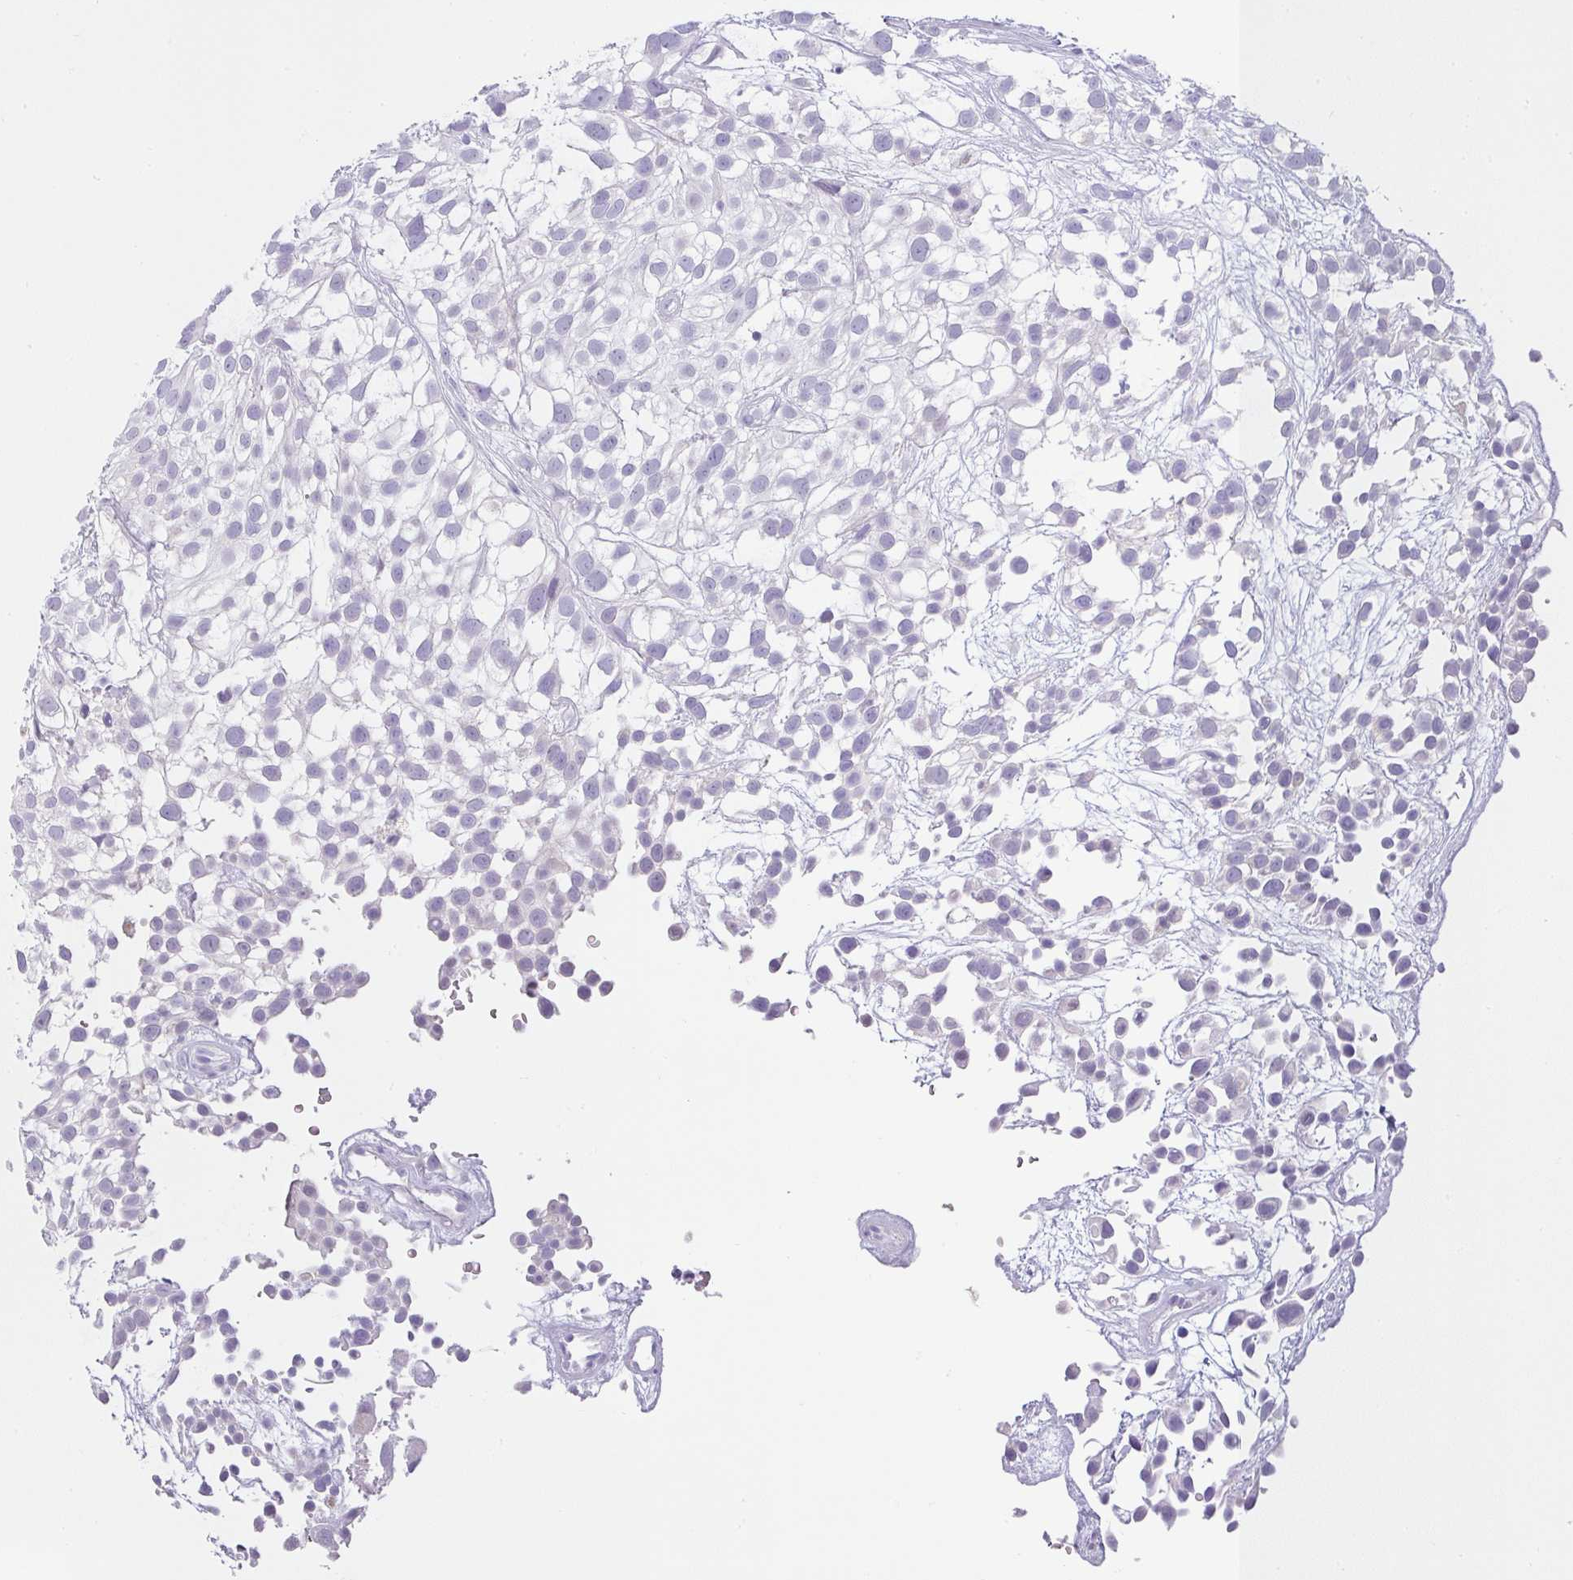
{"staining": {"intensity": "negative", "quantity": "none", "location": "none"}, "tissue": "urothelial cancer", "cell_type": "Tumor cells", "image_type": "cancer", "snomed": [{"axis": "morphology", "description": "Urothelial carcinoma, High grade"}, {"axis": "topography", "description": "Urinary bladder"}], "caption": "A high-resolution photomicrograph shows immunohistochemistry staining of urothelial cancer, which reveals no significant staining in tumor cells.", "gene": "VCY1B", "patient": {"sex": "male", "age": 56}}